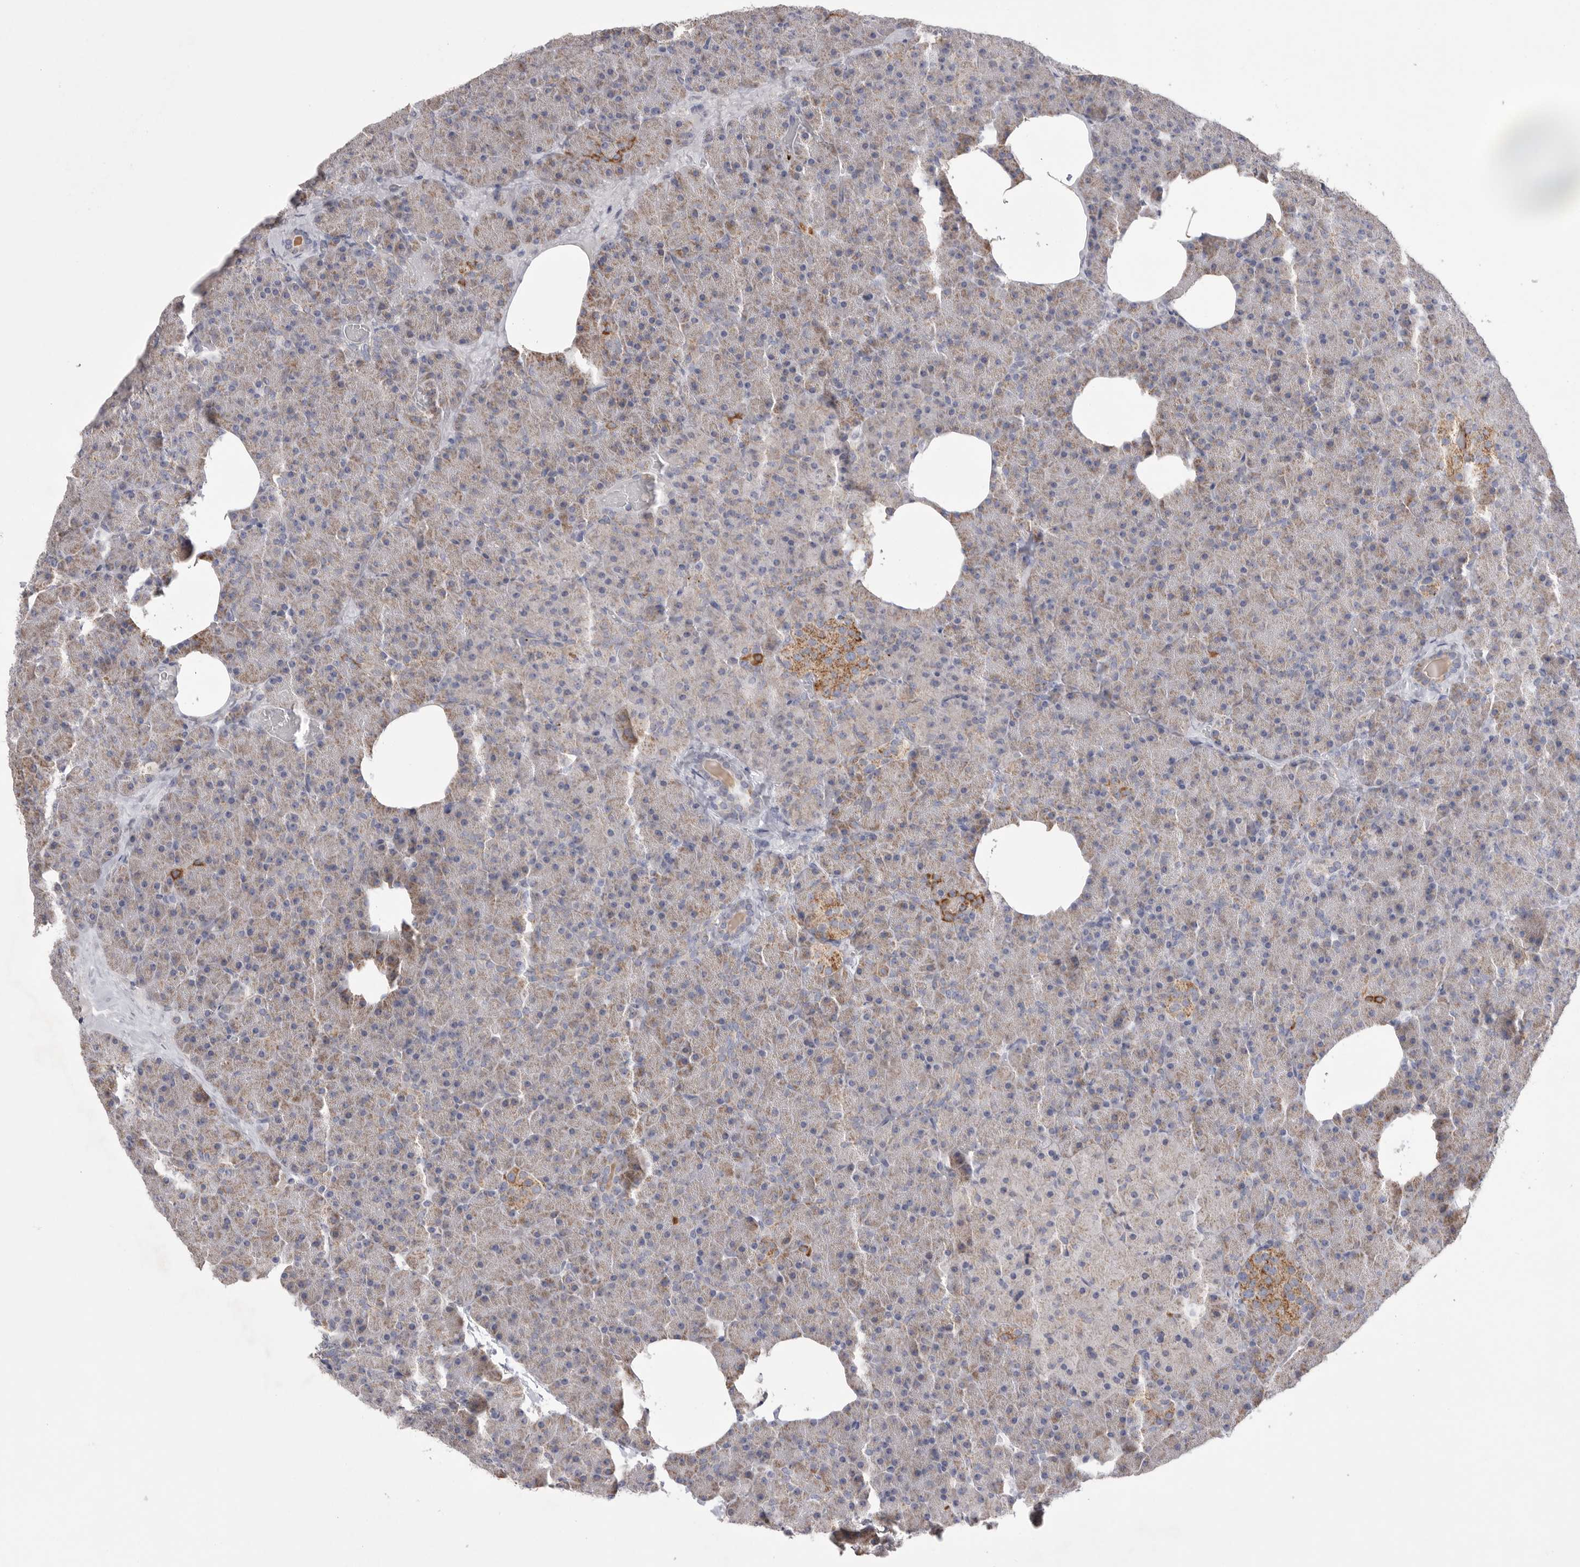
{"staining": {"intensity": "moderate", "quantity": "<25%", "location": "cytoplasmic/membranous"}, "tissue": "pancreas", "cell_type": "Exocrine glandular cells", "image_type": "normal", "snomed": [{"axis": "morphology", "description": "Normal tissue, NOS"}, {"axis": "morphology", "description": "Carcinoid, malignant, NOS"}, {"axis": "topography", "description": "Pancreas"}], "caption": "Immunohistochemical staining of normal human pancreas displays low levels of moderate cytoplasmic/membranous staining in approximately <25% of exocrine glandular cells.", "gene": "VDAC3", "patient": {"sex": "female", "age": 35}}